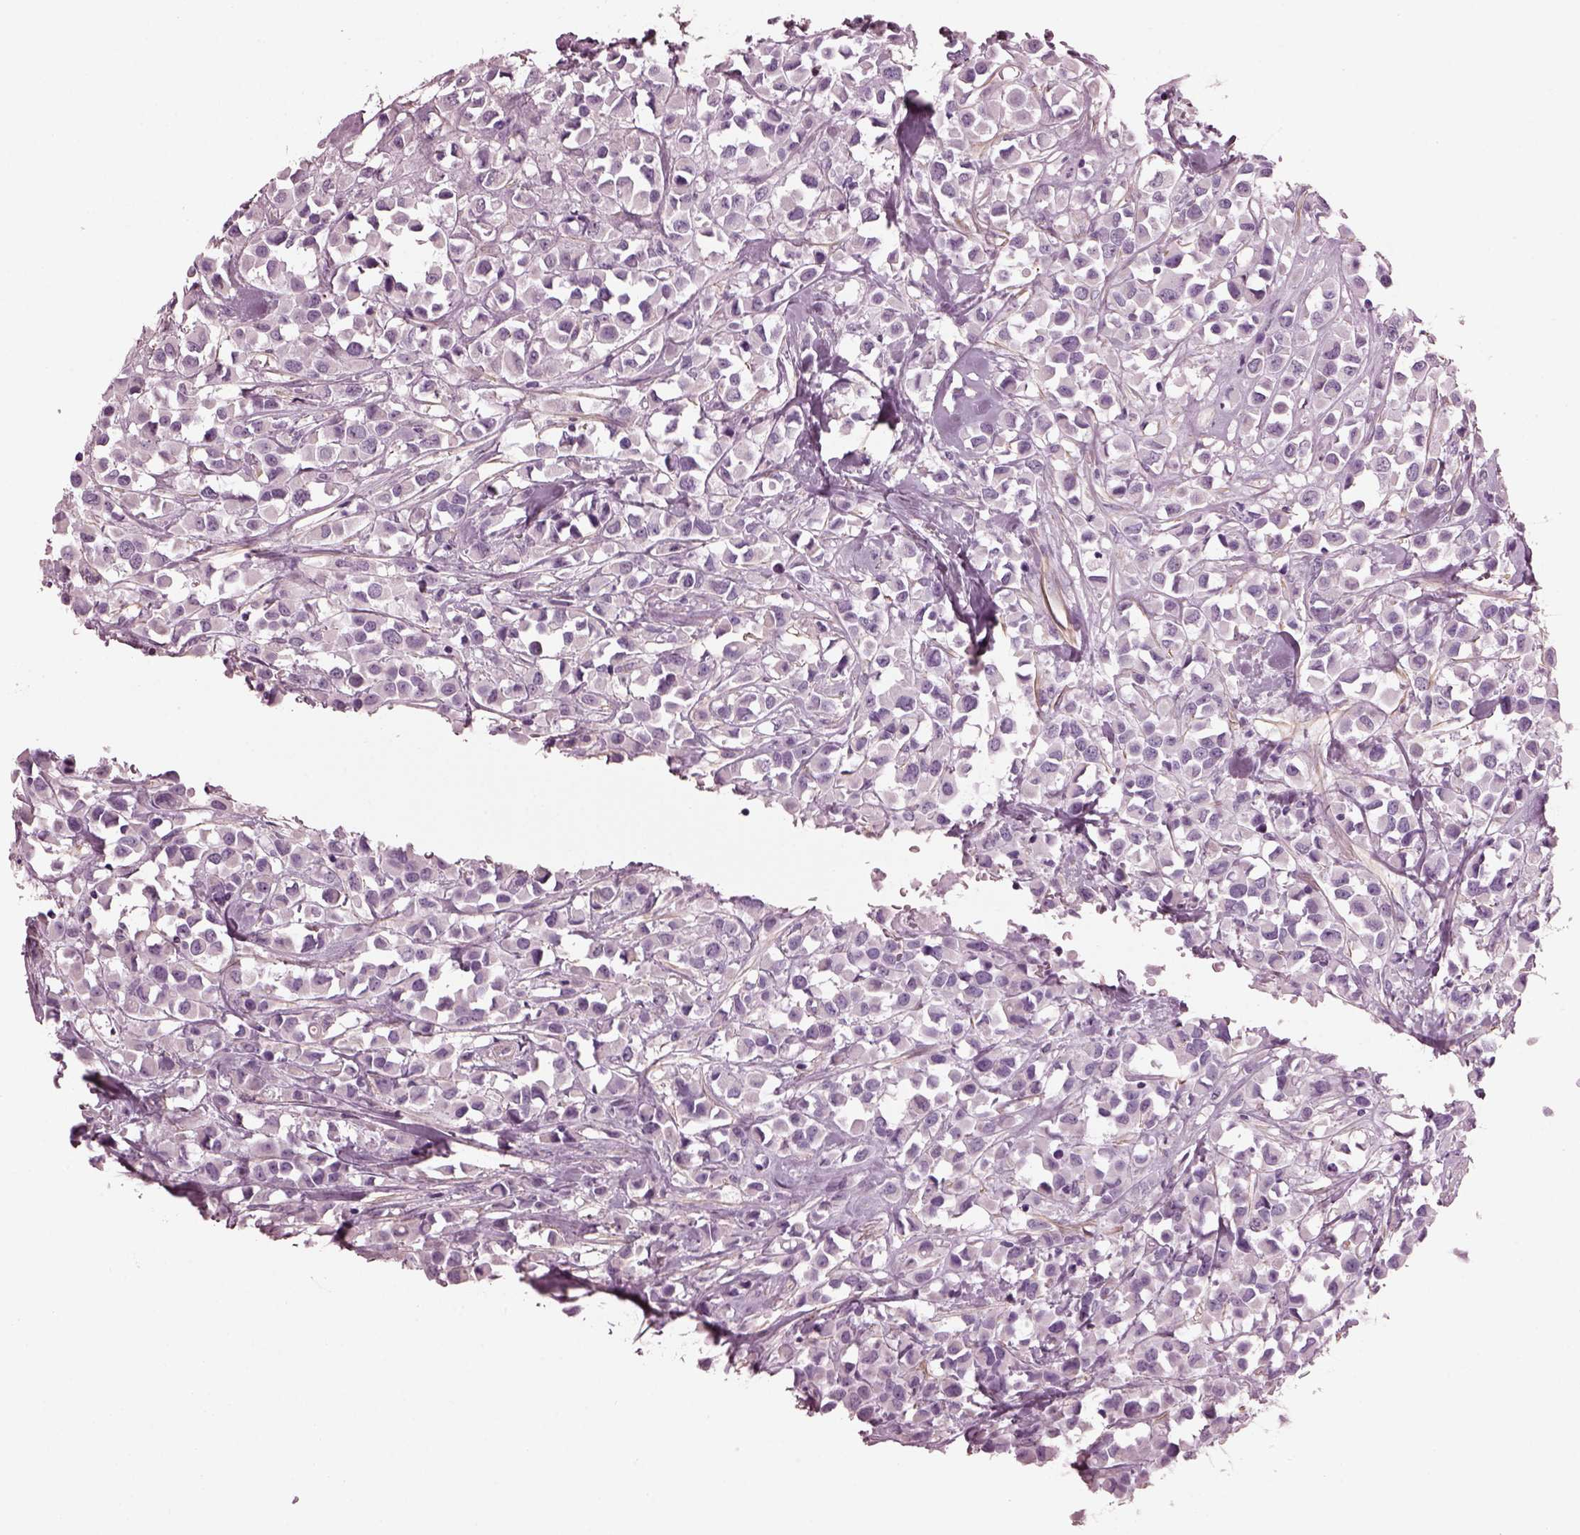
{"staining": {"intensity": "negative", "quantity": "none", "location": "none"}, "tissue": "breast cancer", "cell_type": "Tumor cells", "image_type": "cancer", "snomed": [{"axis": "morphology", "description": "Duct carcinoma"}, {"axis": "topography", "description": "Breast"}], "caption": "Protein analysis of infiltrating ductal carcinoma (breast) reveals no significant staining in tumor cells.", "gene": "BFSP1", "patient": {"sex": "female", "age": 61}}